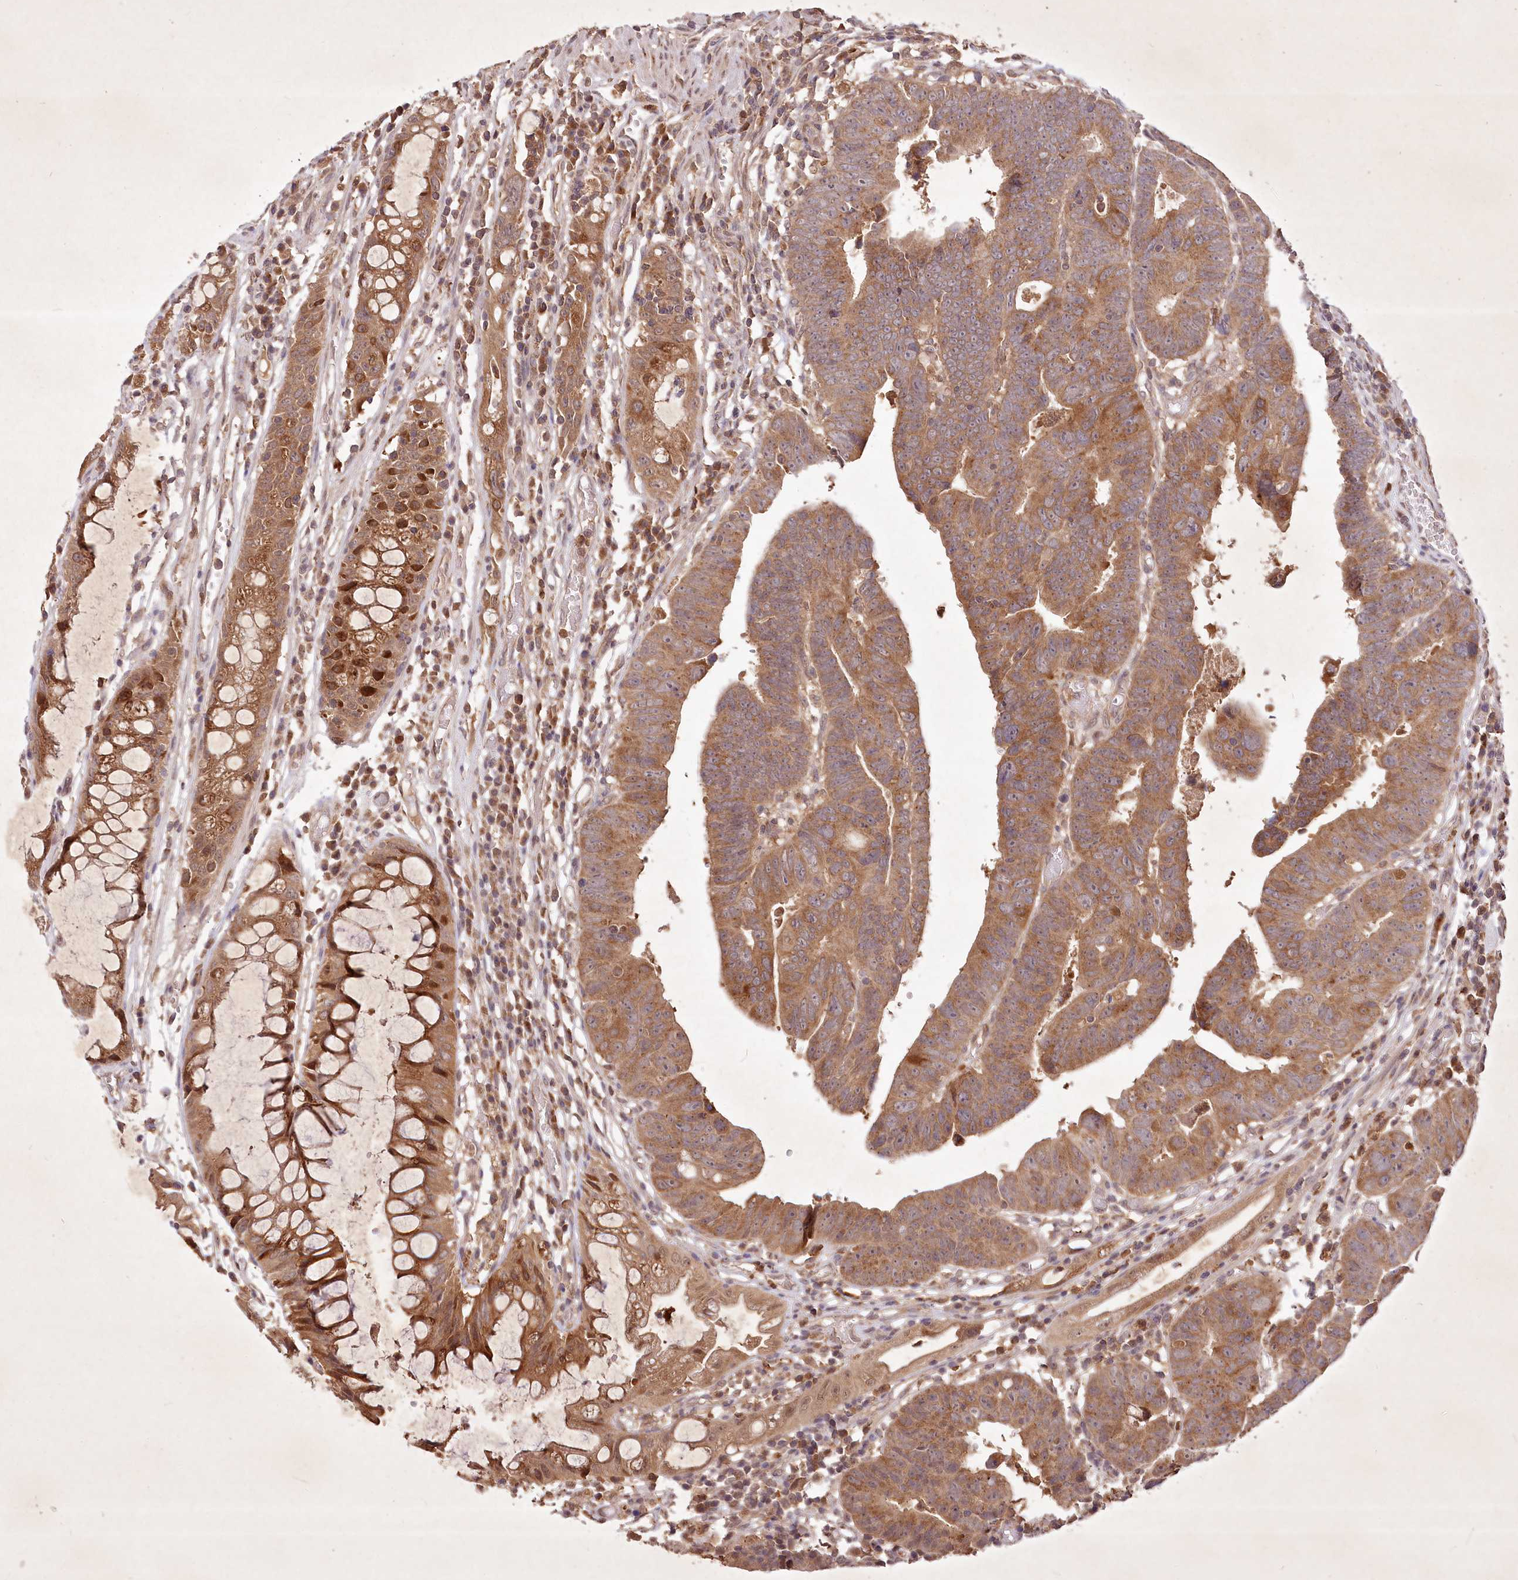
{"staining": {"intensity": "moderate", "quantity": ">75%", "location": "cytoplasmic/membranous"}, "tissue": "colorectal cancer", "cell_type": "Tumor cells", "image_type": "cancer", "snomed": [{"axis": "morphology", "description": "Adenocarcinoma, NOS"}, {"axis": "topography", "description": "Rectum"}], "caption": "The photomicrograph shows staining of colorectal cancer (adenocarcinoma), revealing moderate cytoplasmic/membranous protein staining (brown color) within tumor cells.", "gene": "IRAK1BP1", "patient": {"sex": "female", "age": 65}}